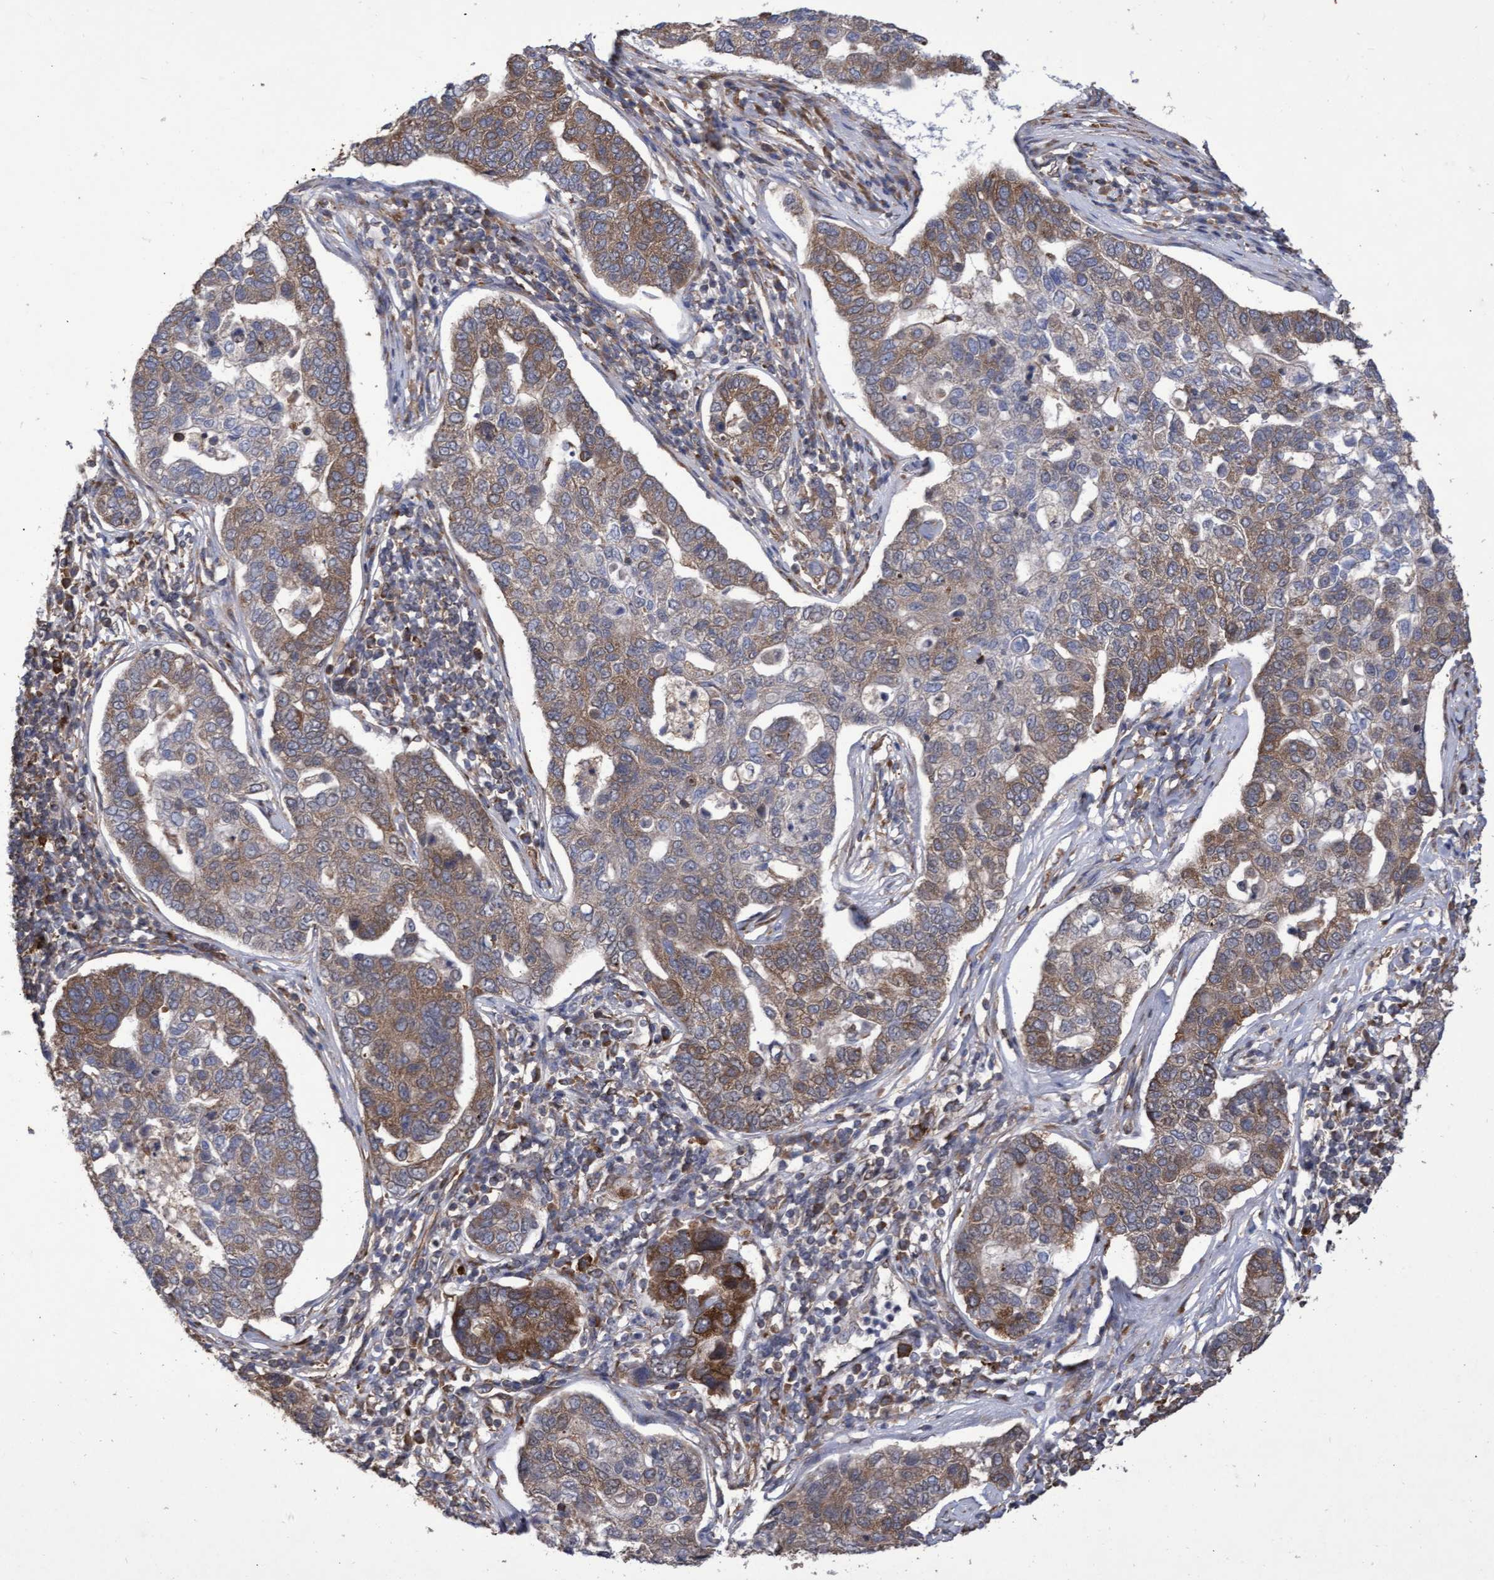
{"staining": {"intensity": "moderate", "quantity": ">75%", "location": "cytoplasmic/membranous"}, "tissue": "pancreatic cancer", "cell_type": "Tumor cells", "image_type": "cancer", "snomed": [{"axis": "morphology", "description": "Adenocarcinoma, NOS"}, {"axis": "topography", "description": "Pancreas"}], "caption": "This histopathology image demonstrates immunohistochemistry (IHC) staining of pancreatic cancer (adenocarcinoma), with medium moderate cytoplasmic/membranous expression in about >75% of tumor cells.", "gene": "ABCF2", "patient": {"sex": "female", "age": 61}}